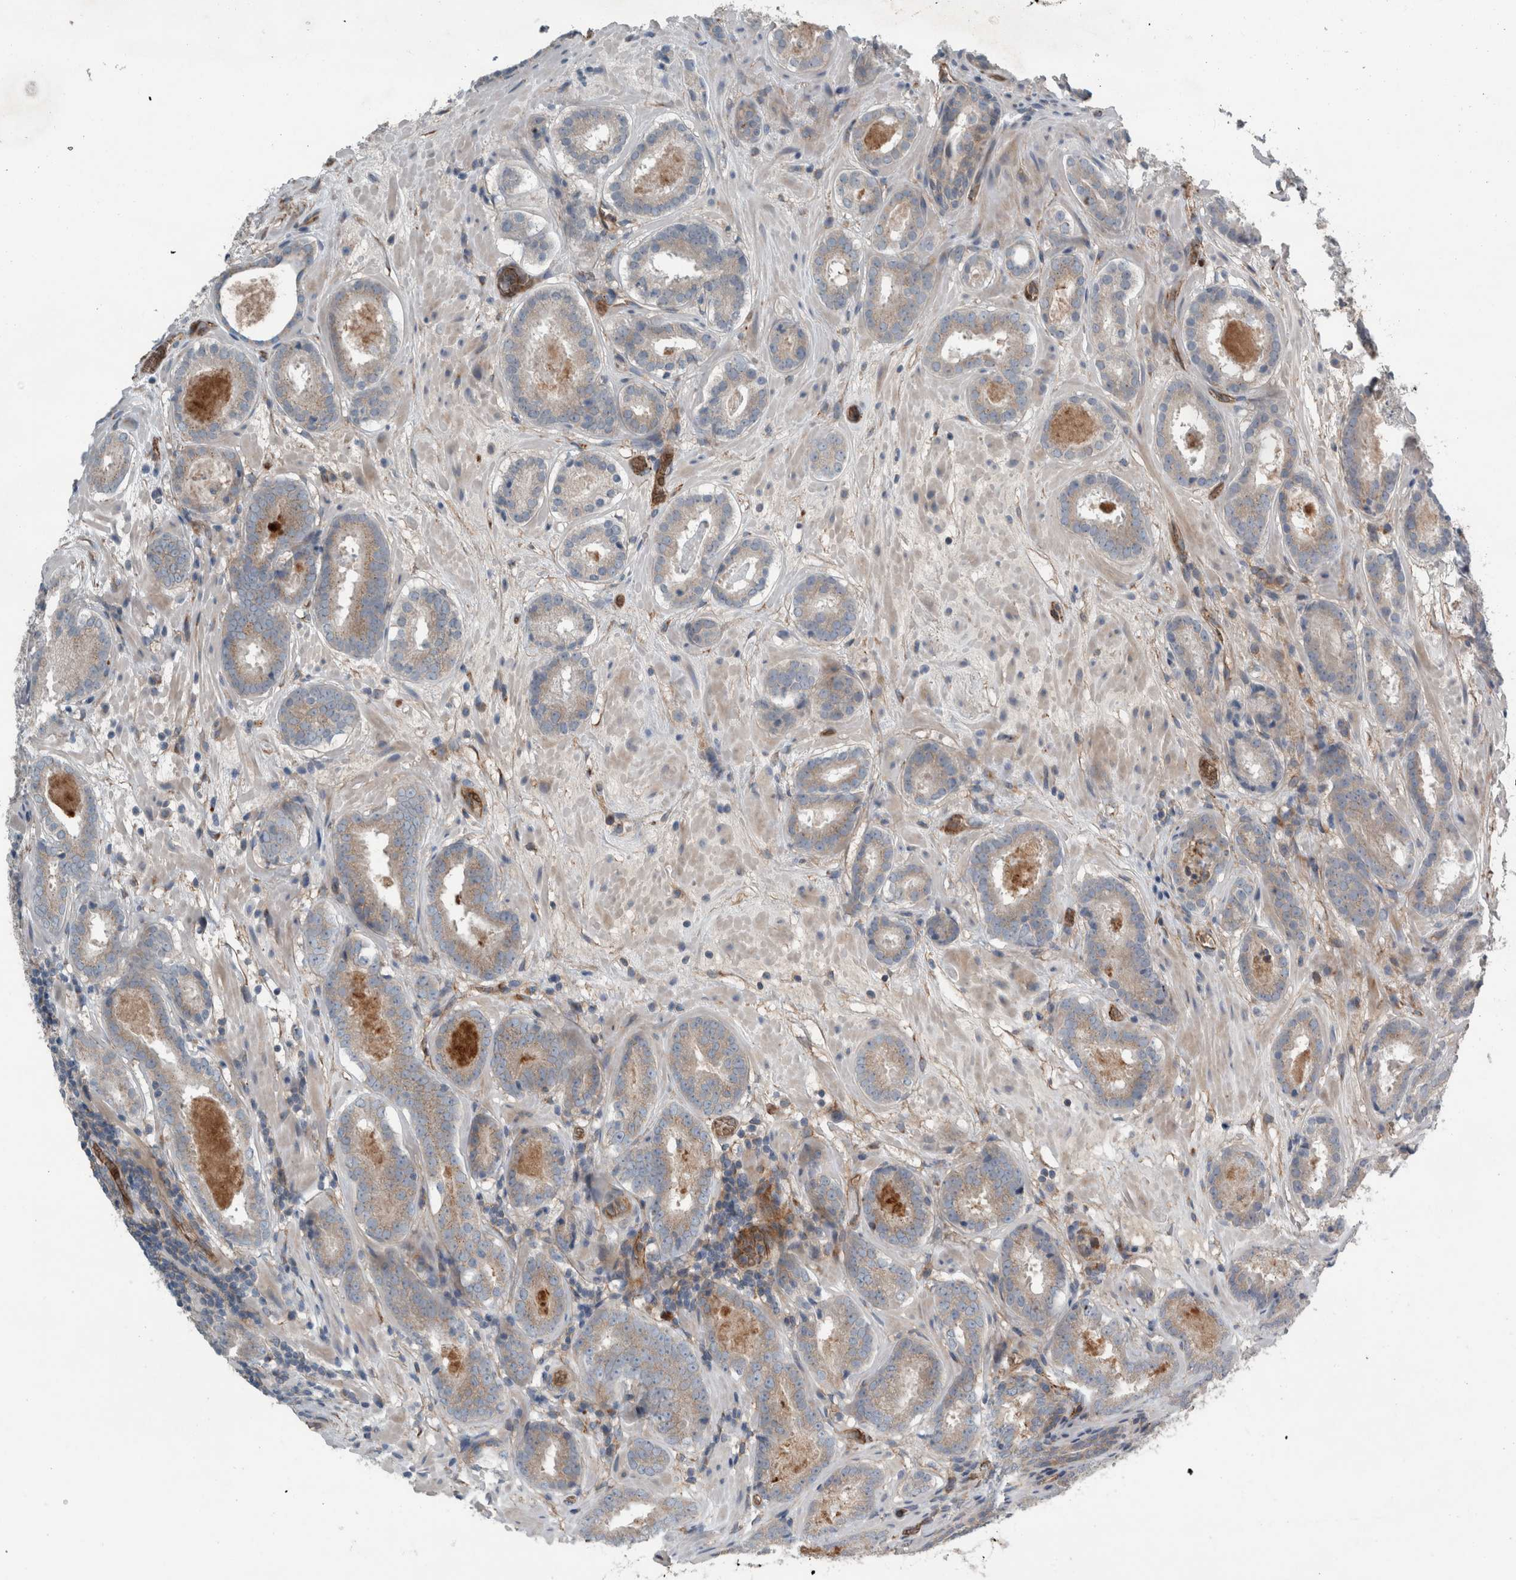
{"staining": {"intensity": "weak", "quantity": ">75%", "location": "cytoplasmic/membranous"}, "tissue": "prostate cancer", "cell_type": "Tumor cells", "image_type": "cancer", "snomed": [{"axis": "morphology", "description": "Adenocarcinoma, Low grade"}, {"axis": "topography", "description": "Prostate"}], "caption": "Human prostate adenocarcinoma (low-grade) stained for a protein (brown) displays weak cytoplasmic/membranous positive expression in about >75% of tumor cells.", "gene": "GLT8D2", "patient": {"sex": "male", "age": 69}}